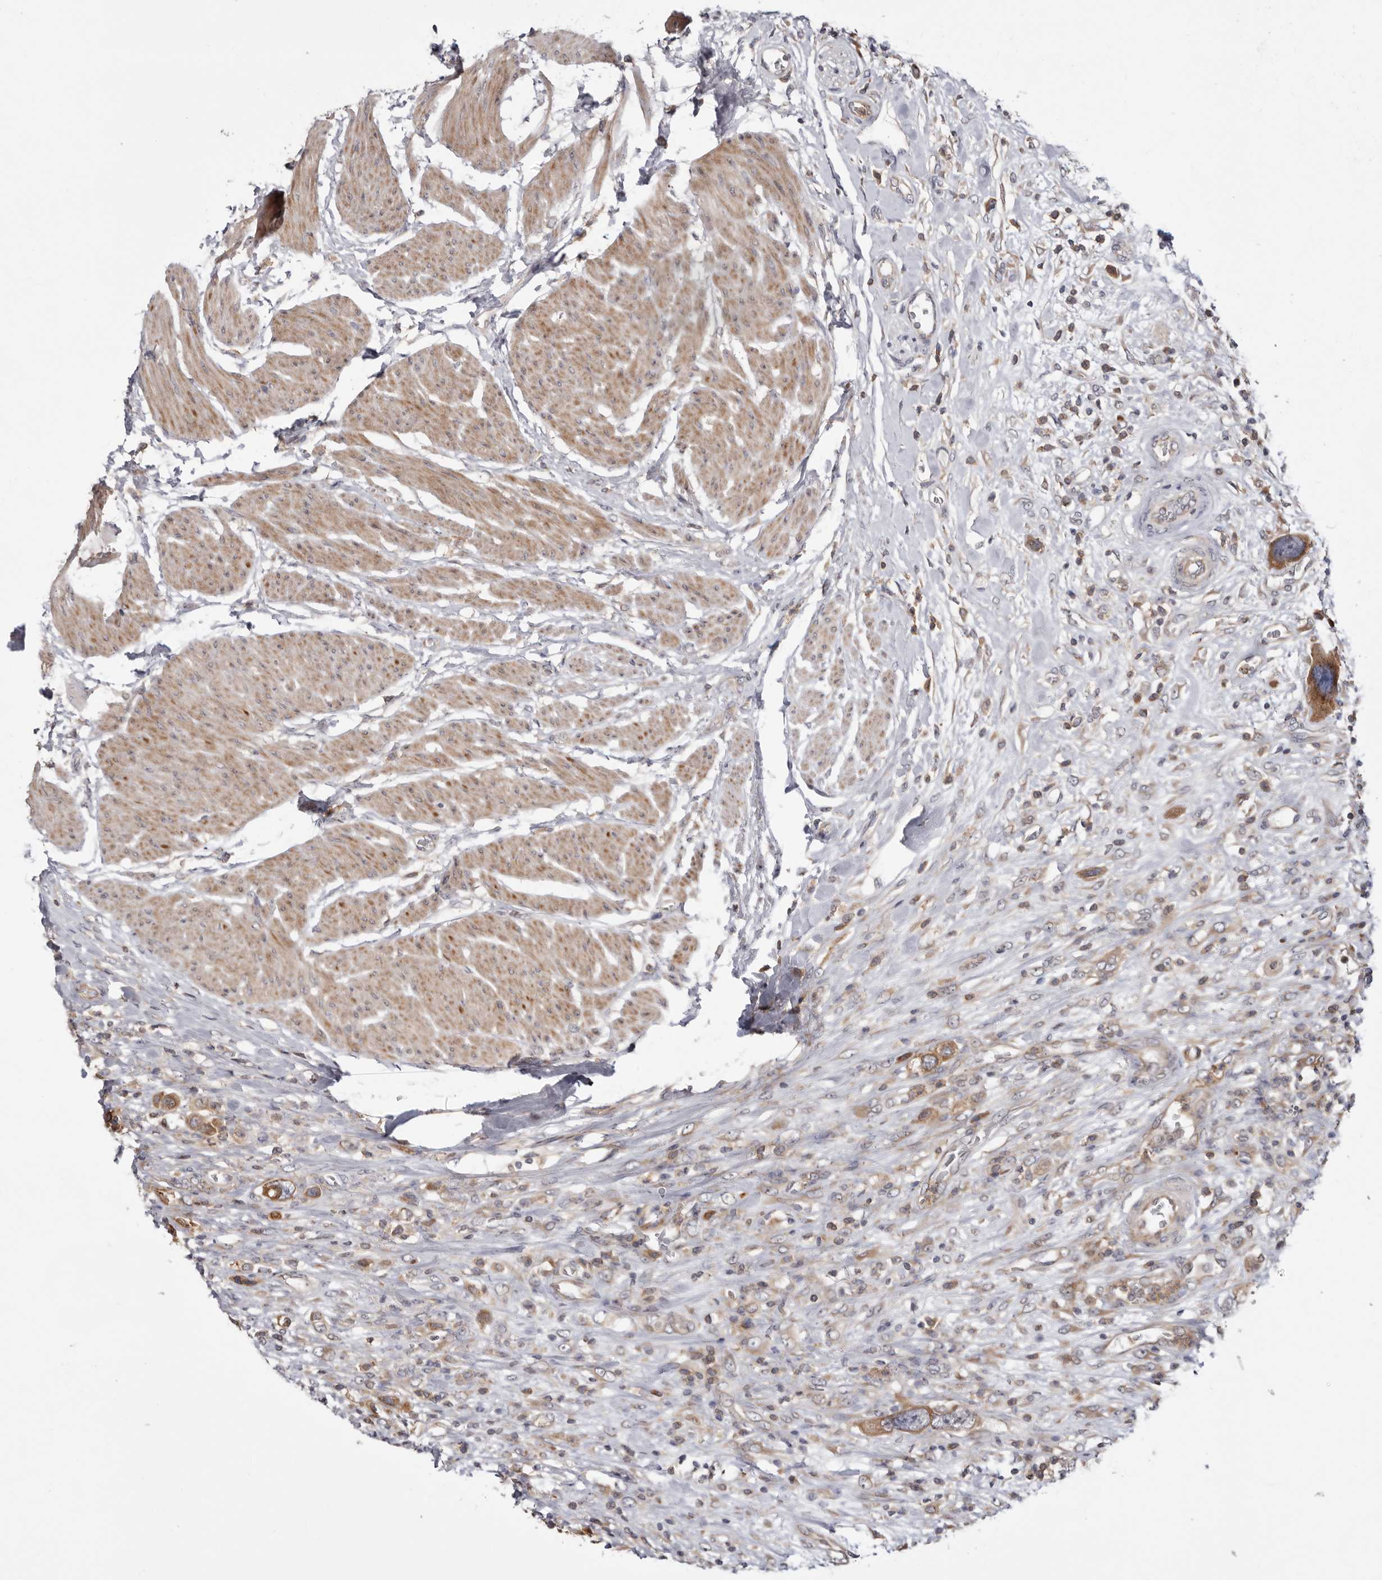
{"staining": {"intensity": "moderate", "quantity": ">75%", "location": "cytoplasmic/membranous"}, "tissue": "urothelial cancer", "cell_type": "Tumor cells", "image_type": "cancer", "snomed": [{"axis": "morphology", "description": "Urothelial carcinoma, High grade"}, {"axis": "topography", "description": "Urinary bladder"}], "caption": "DAB immunohistochemical staining of urothelial carcinoma (high-grade) displays moderate cytoplasmic/membranous protein positivity in about >75% of tumor cells.", "gene": "TMUB1", "patient": {"sex": "male", "age": 50}}